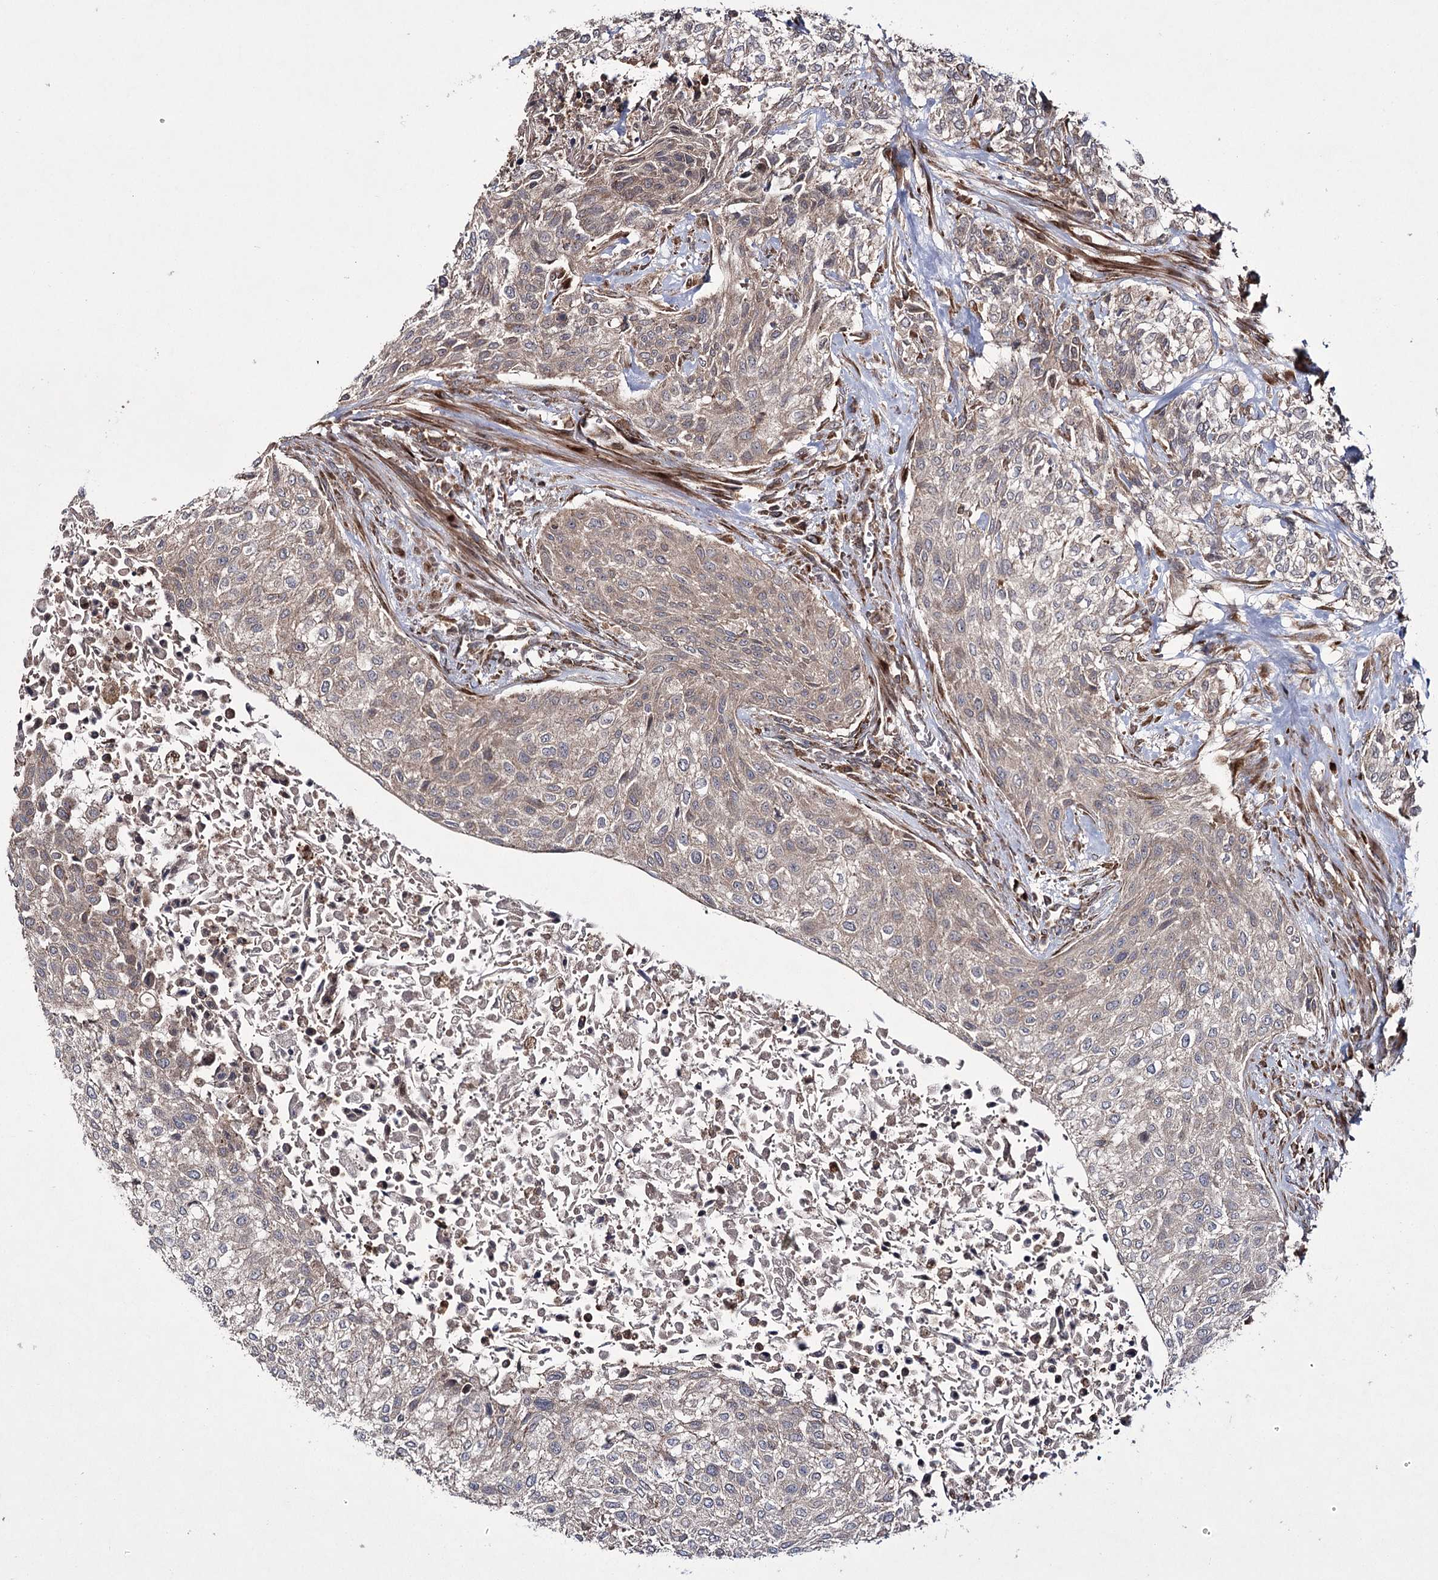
{"staining": {"intensity": "weak", "quantity": ">75%", "location": "cytoplasmic/membranous"}, "tissue": "urothelial cancer", "cell_type": "Tumor cells", "image_type": "cancer", "snomed": [{"axis": "morphology", "description": "Normal tissue, NOS"}, {"axis": "morphology", "description": "Urothelial carcinoma, NOS"}, {"axis": "topography", "description": "Urinary bladder"}, {"axis": "topography", "description": "Peripheral nerve tissue"}], "caption": "This is a micrograph of immunohistochemistry staining of urothelial cancer, which shows weak staining in the cytoplasmic/membranous of tumor cells.", "gene": "HECTD2", "patient": {"sex": "male", "age": 35}}